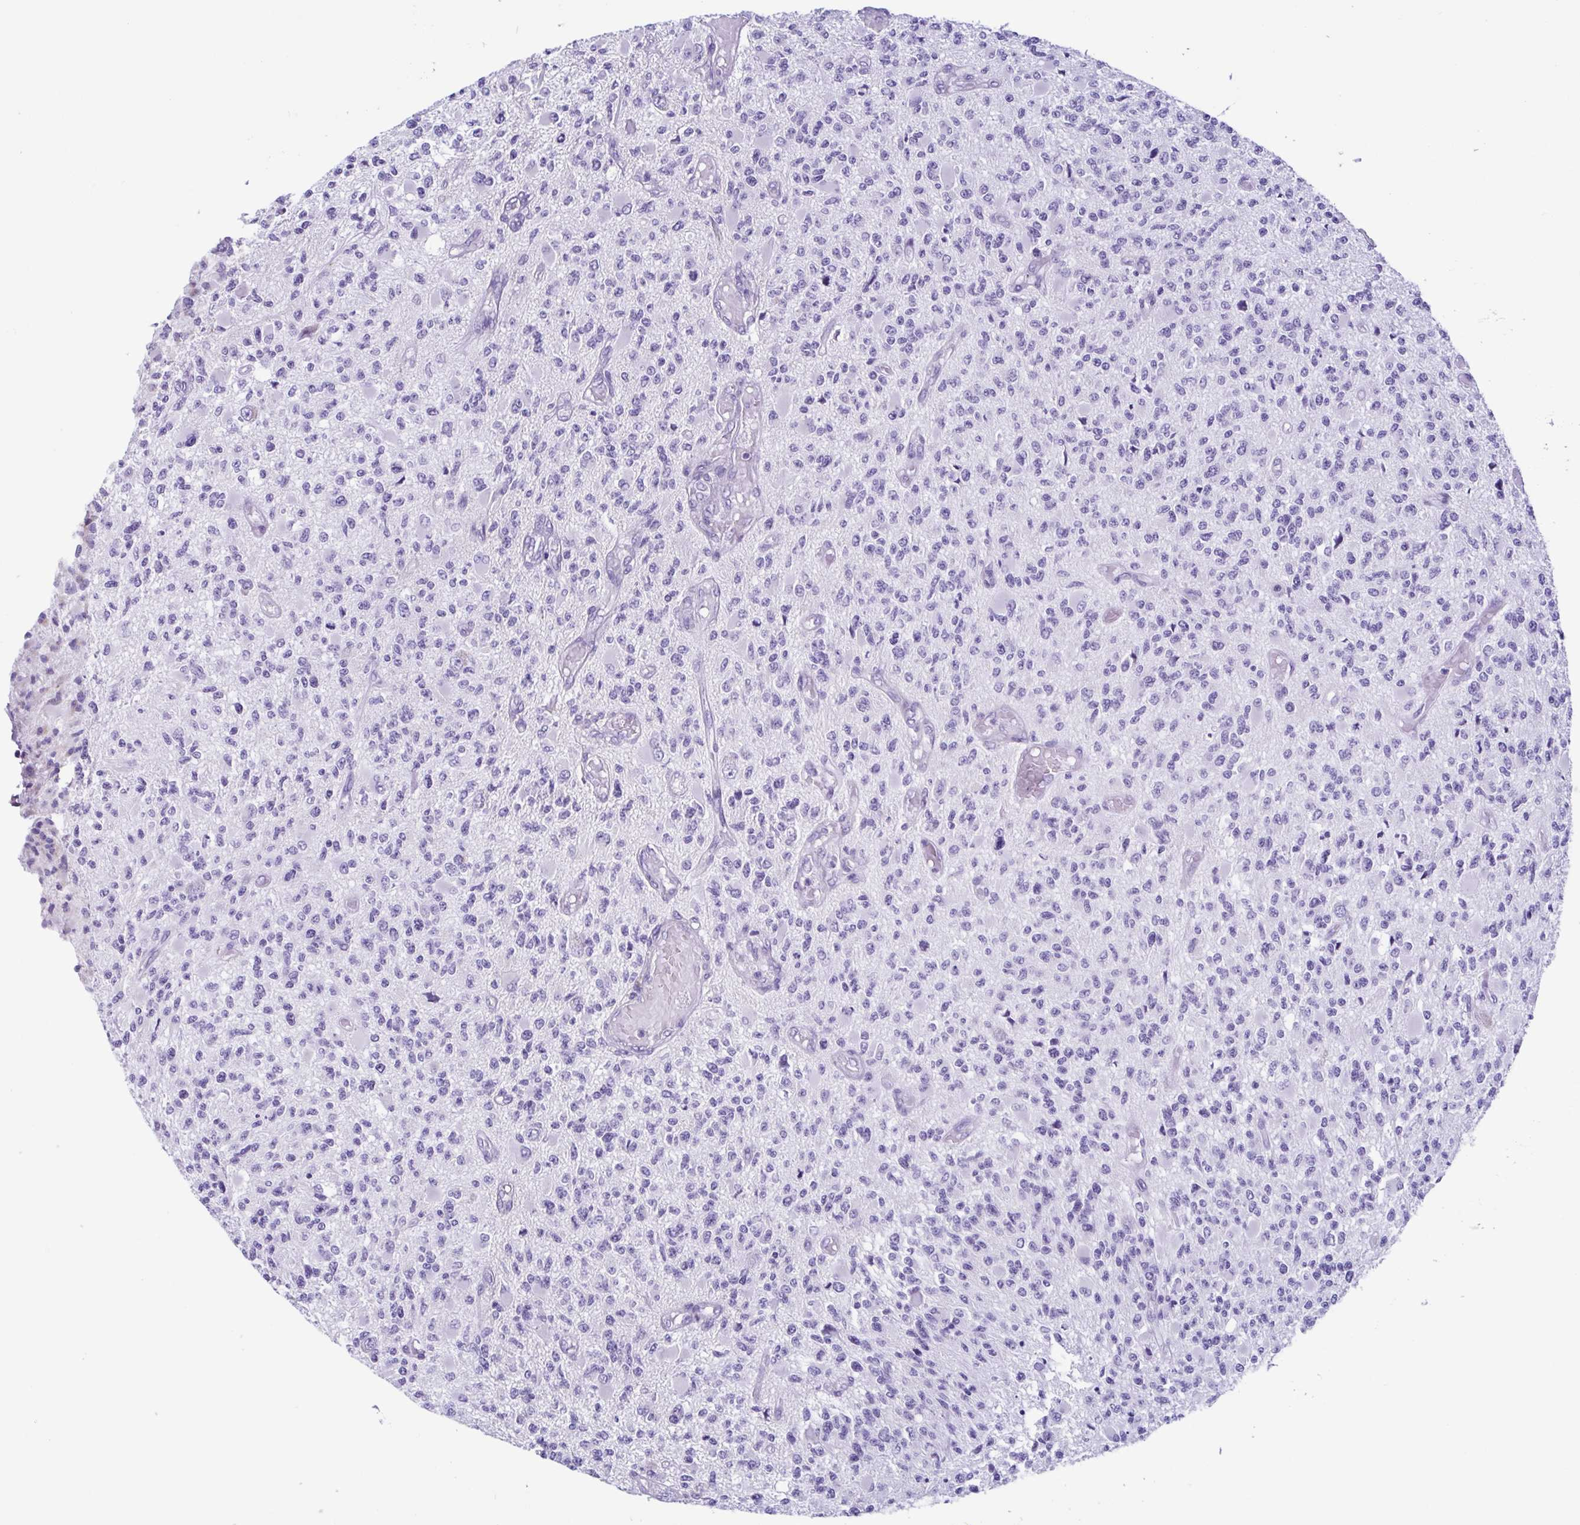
{"staining": {"intensity": "negative", "quantity": "none", "location": "none"}, "tissue": "glioma", "cell_type": "Tumor cells", "image_type": "cancer", "snomed": [{"axis": "morphology", "description": "Glioma, malignant, High grade"}, {"axis": "topography", "description": "Brain"}], "caption": "Protein analysis of glioma exhibits no significant staining in tumor cells. Nuclei are stained in blue.", "gene": "ACTRT3", "patient": {"sex": "female", "age": 63}}